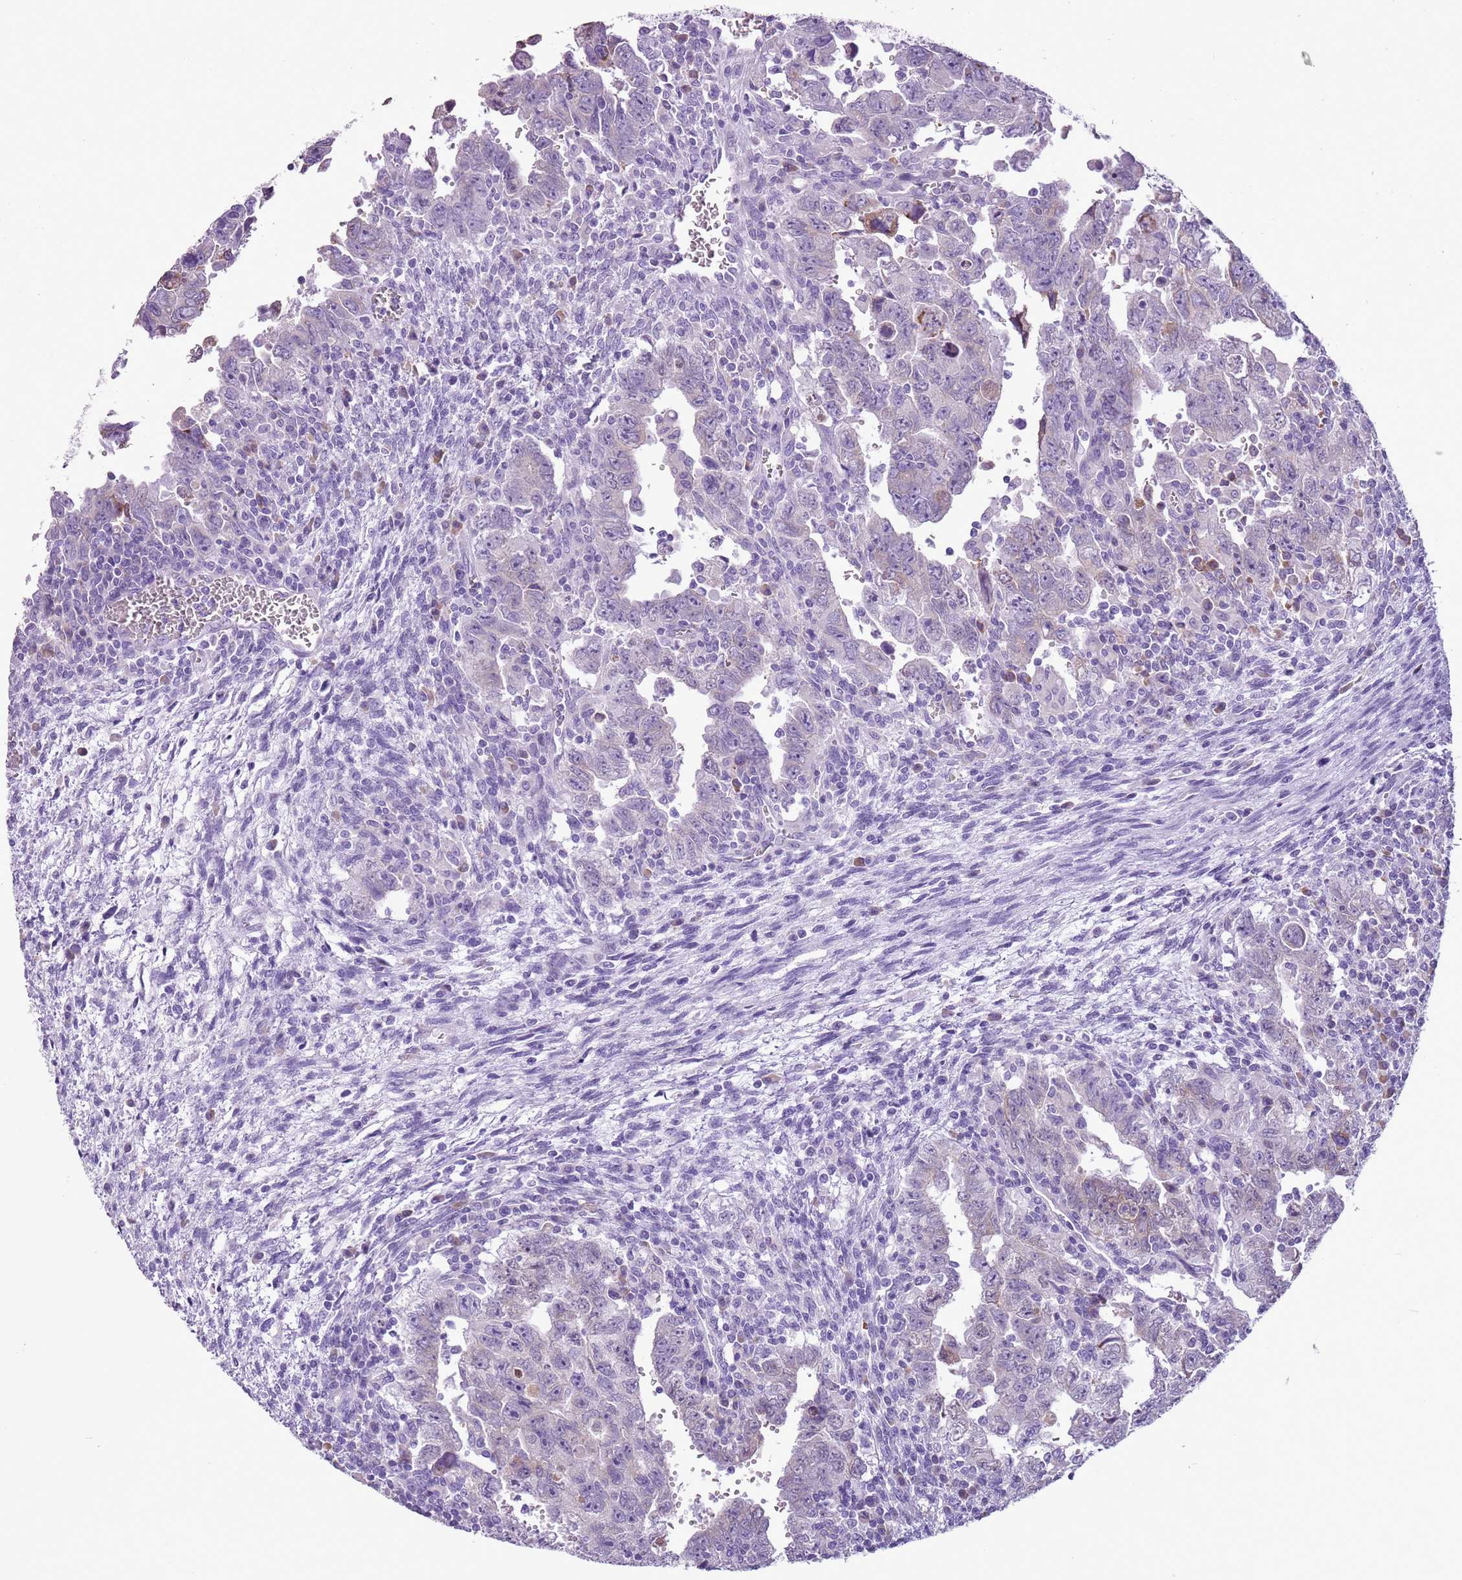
{"staining": {"intensity": "negative", "quantity": "none", "location": "none"}, "tissue": "testis cancer", "cell_type": "Tumor cells", "image_type": "cancer", "snomed": [{"axis": "morphology", "description": "Carcinoma, Embryonal, NOS"}, {"axis": "topography", "description": "Testis"}], "caption": "Human testis embryonal carcinoma stained for a protein using immunohistochemistry (IHC) shows no expression in tumor cells.", "gene": "HYOU1", "patient": {"sex": "male", "age": 28}}